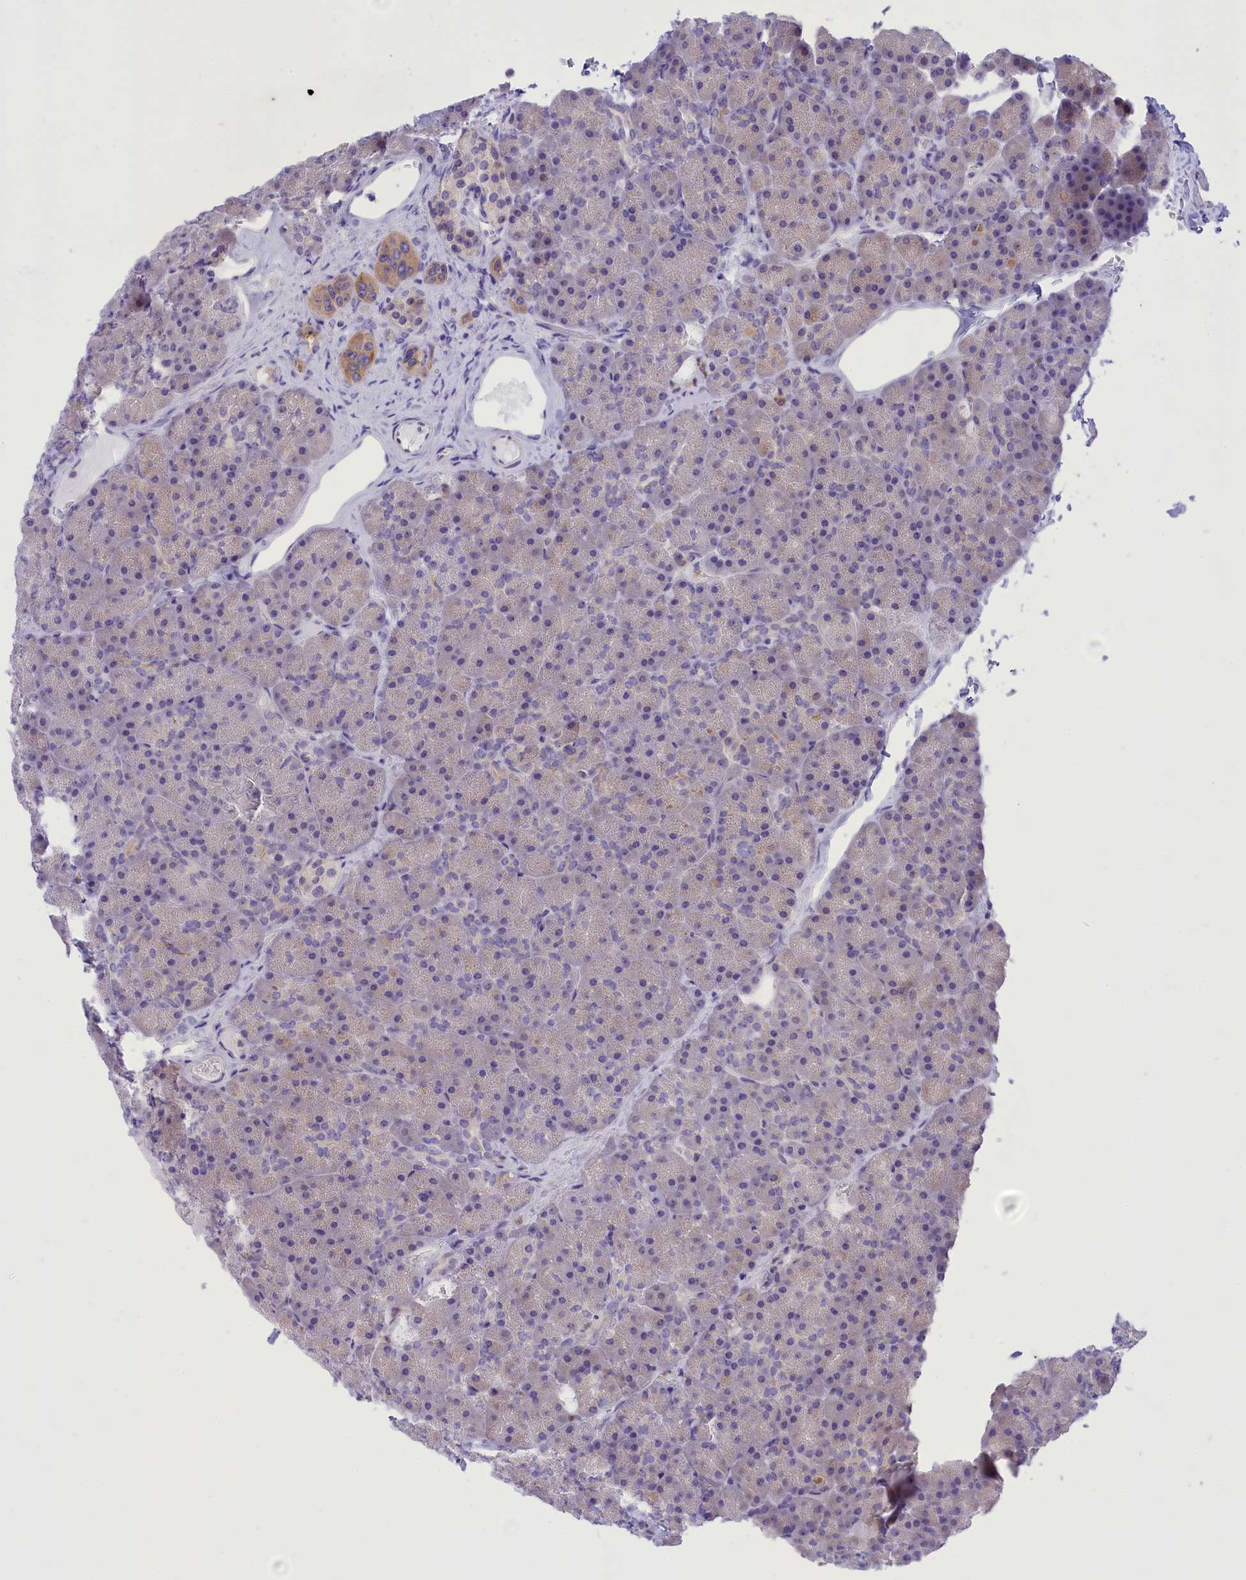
{"staining": {"intensity": "weak", "quantity": "<25%", "location": "cytoplasmic/membranous"}, "tissue": "pancreas", "cell_type": "Exocrine glandular cells", "image_type": "normal", "snomed": [{"axis": "morphology", "description": "Normal tissue, NOS"}, {"axis": "topography", "description": "Pancreas"}], "caption": "A high-resolution photomicrograph shows immunohistochemistry staining of benign pancreas, which shows no significant positivity in exocrine glandular cells. (DAB (3,3'-diaminobenzidine) immunohistochemistry (IHC) with hematoxylin counter stain).", "gene": "DCAF16", "patient": {"sex": "male", "age": 36}}